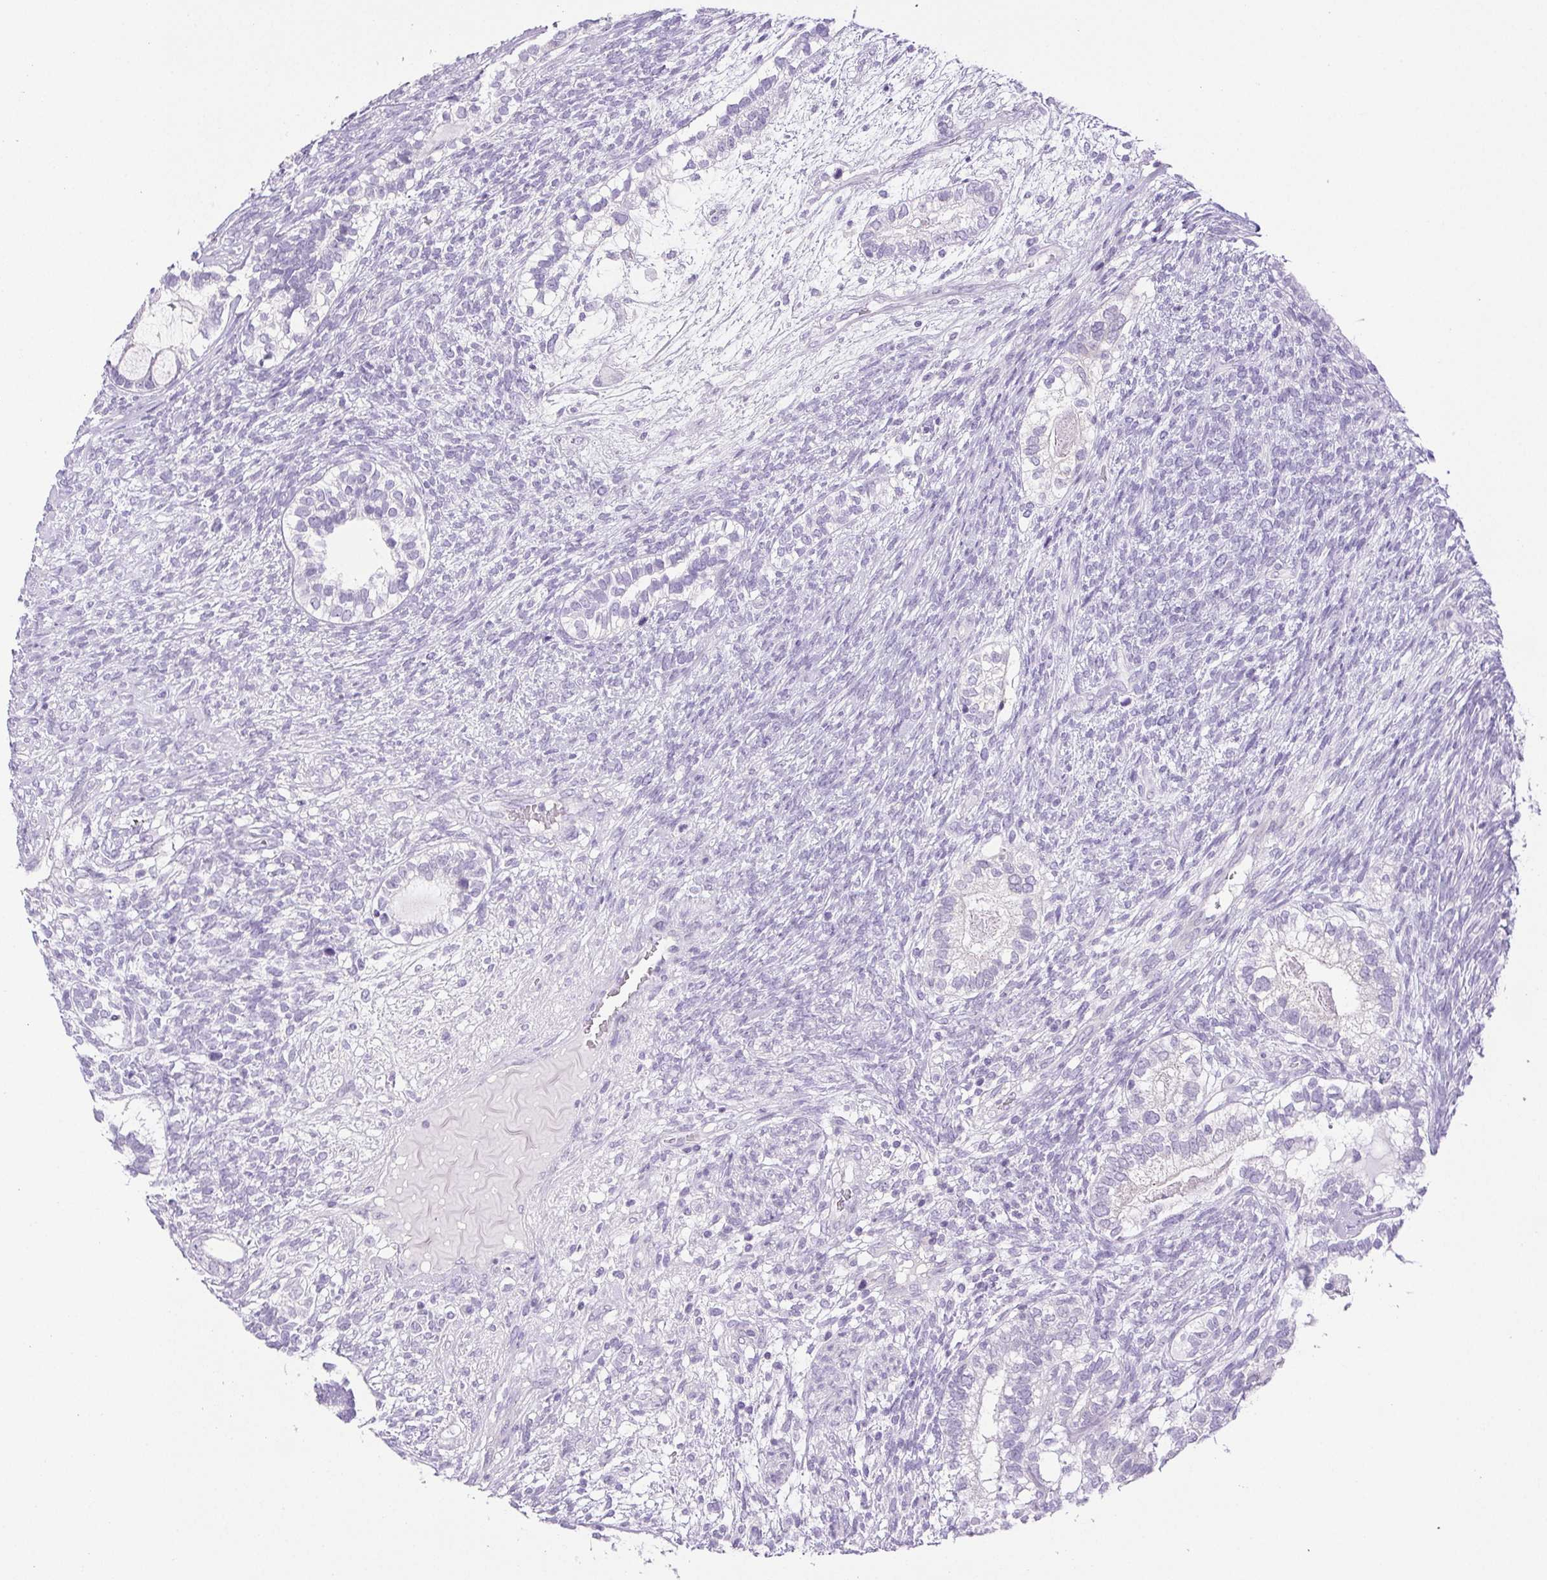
{"staining": {"intensity": "negative", "quantity": "none", "location": "none"}, "tissue": "testis cancer", "cell_type": "Tumor cells", "image_type": "cancer", "snomed": [{"axis": "morphology", "description": "Seminoma, NOS"}, {"axis": "morphology", "description": "Carcinoma, Embryonal, NOS"}, {"axis": "topography", "description": "Testis"}], "caption": "High magnification brightfield microscopy of embryonal carcinoma (testis) stained with DAB (brown) and counterstained with hematoxylin (blue): tumor cells show no significant expression.", "gene": "HLA-G", "patient": {"sex": "male", "age": 41}}